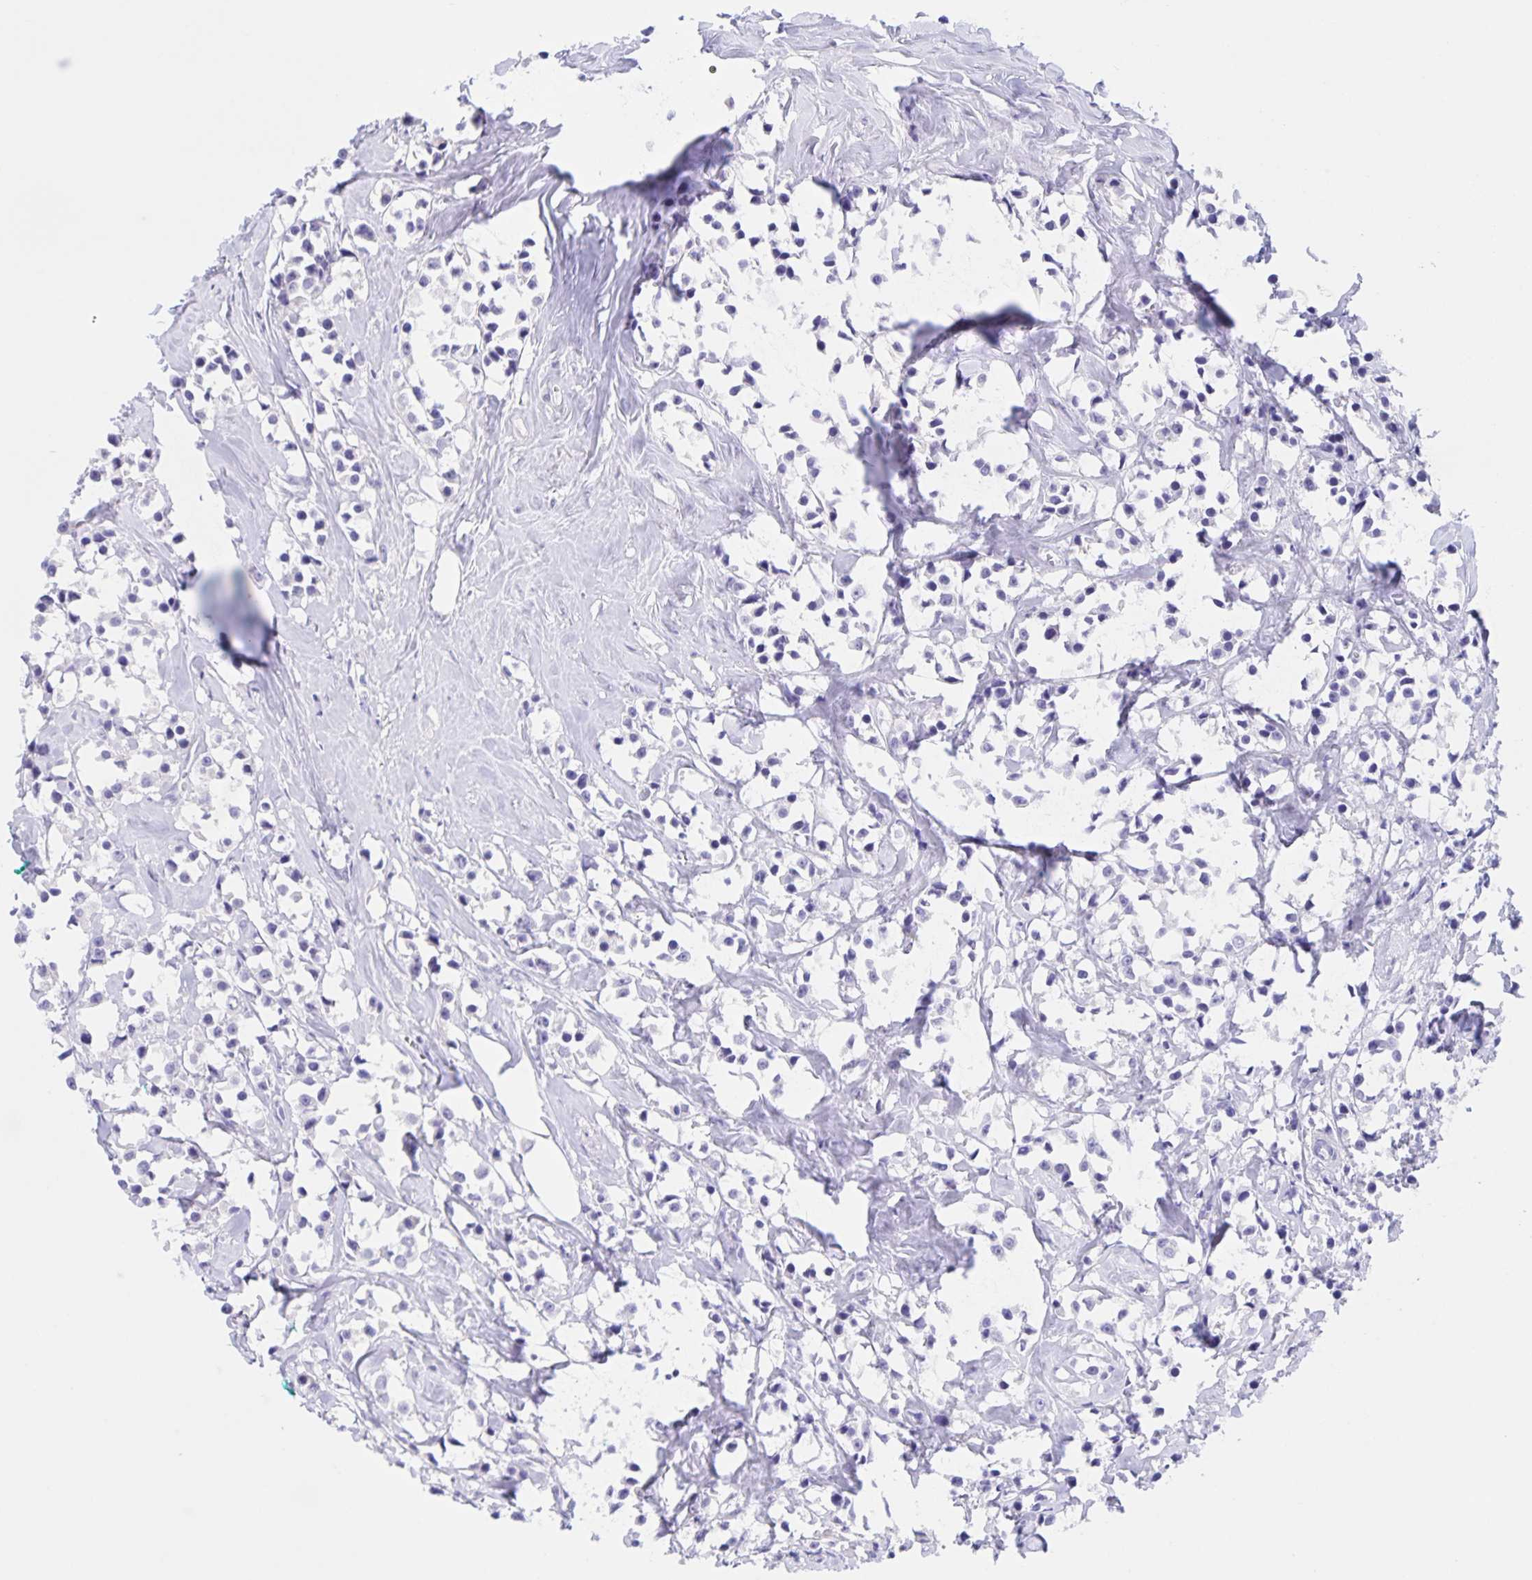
{"staining": {"intensity": "negative", "quantity": "none", "location": "none"}, "tissue": "breast cancer", "cell_type": "Tumor cells", "image_type": "cancer", "snomed": [{"axis": "morphology", "description": "Duct carcinoma"}, {"axis": "topography", "description": "Breast"}], "caption": "Immunohistochemical staining of human breast invasive ductal carcinoma reveals no significant staining in tumor cells. The staining was performed using DAB to visualize the protein expression in brown, while the nuclei were stained in blue with hematoxylin (Magnification: 20x).", "gene": "DMGDH", "patient": {"sex": "female", "age": 80}}